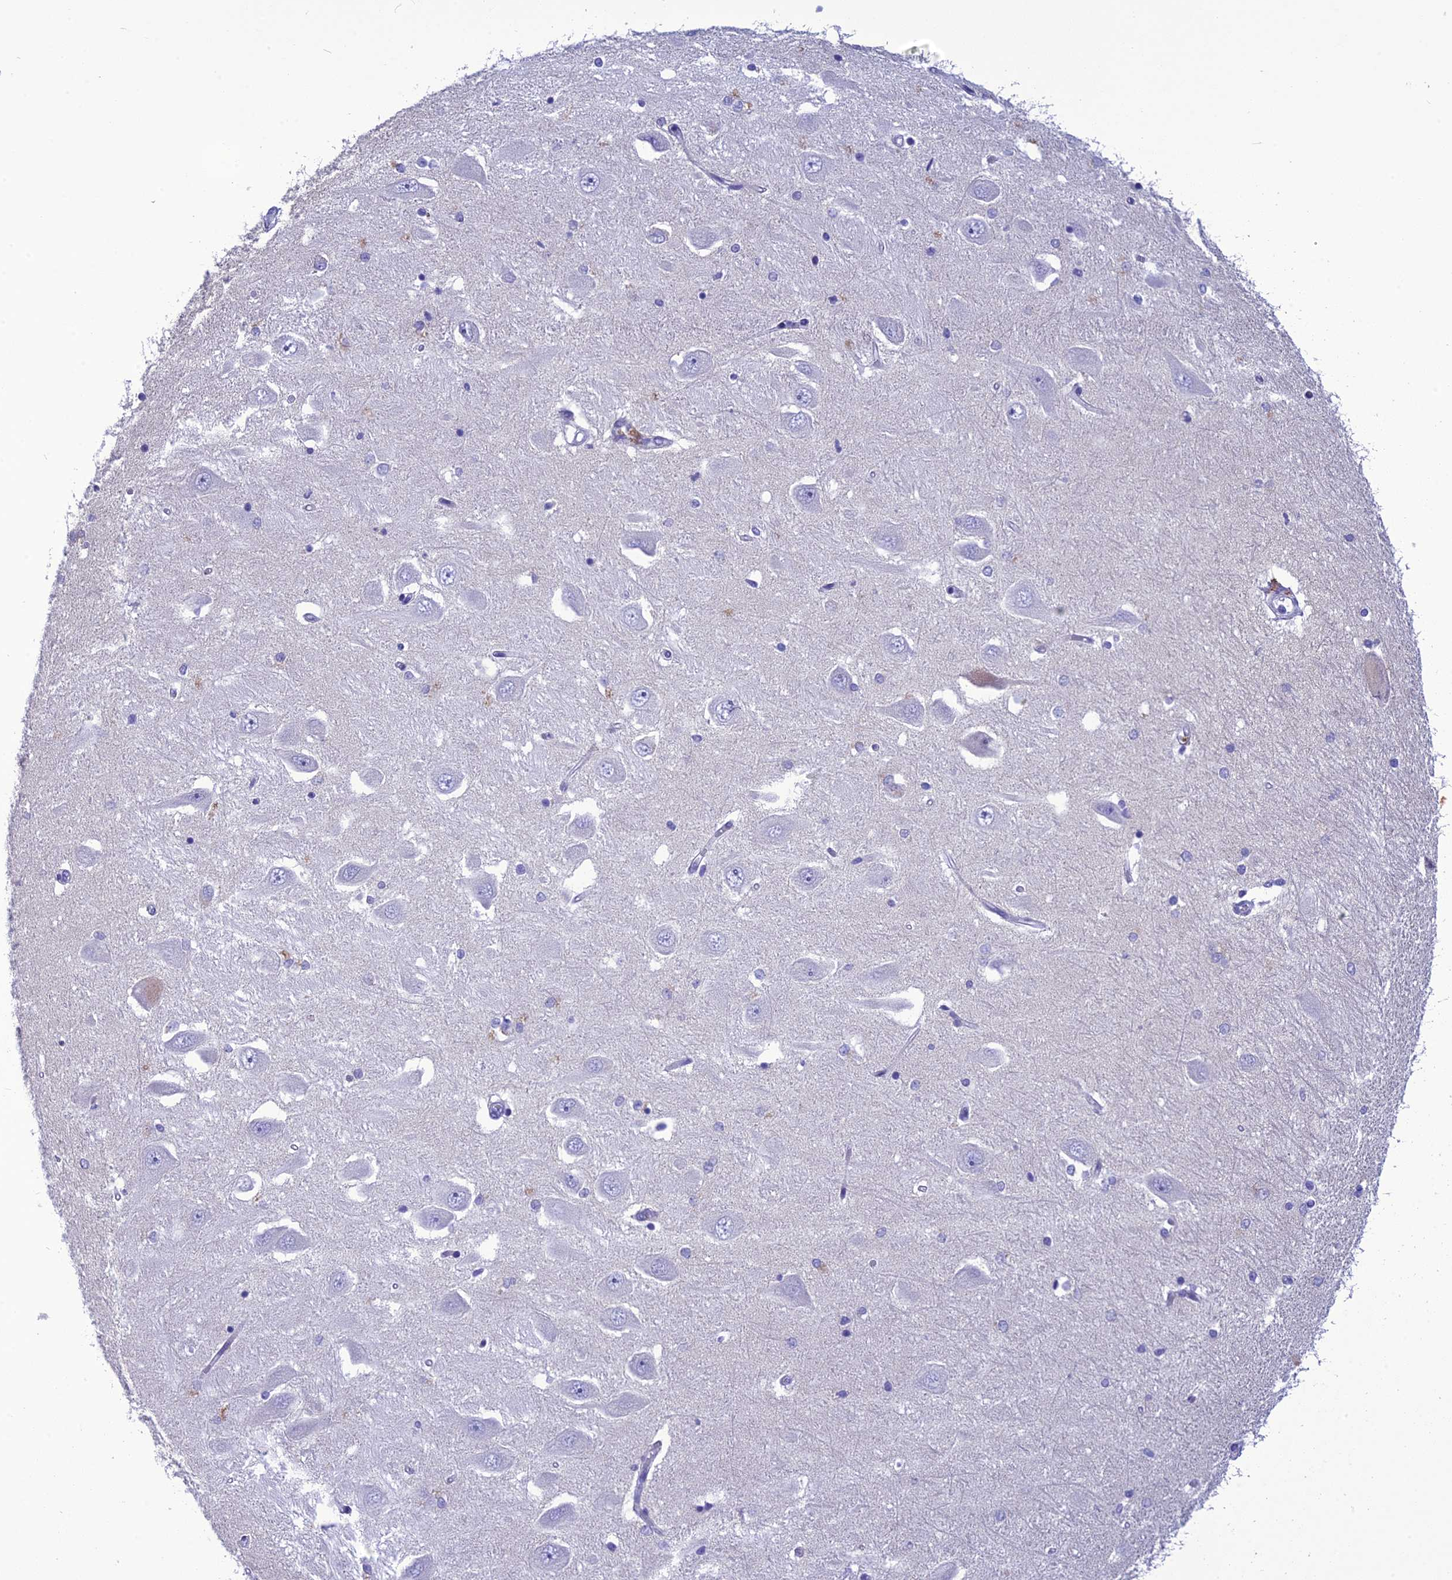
{"staining": {"intensity": "negative", "quantity": "none", "location": "none"}, "tissue": "hippocampus", "cell_type": "Glial cells", "image_type": "normal", "snomed": [{"axis": "morphology", "description": "Normal tissue, NOS"}, {"axis": "topography", "description": "Hippocampus"}], "caption": "A high-resolution micrograph shows IHC staining of unremarkable hippocampus, which shows no significant expression in glial cells.", "gene": "BBS2", "patient": {"sex": "male", "age": 45}}